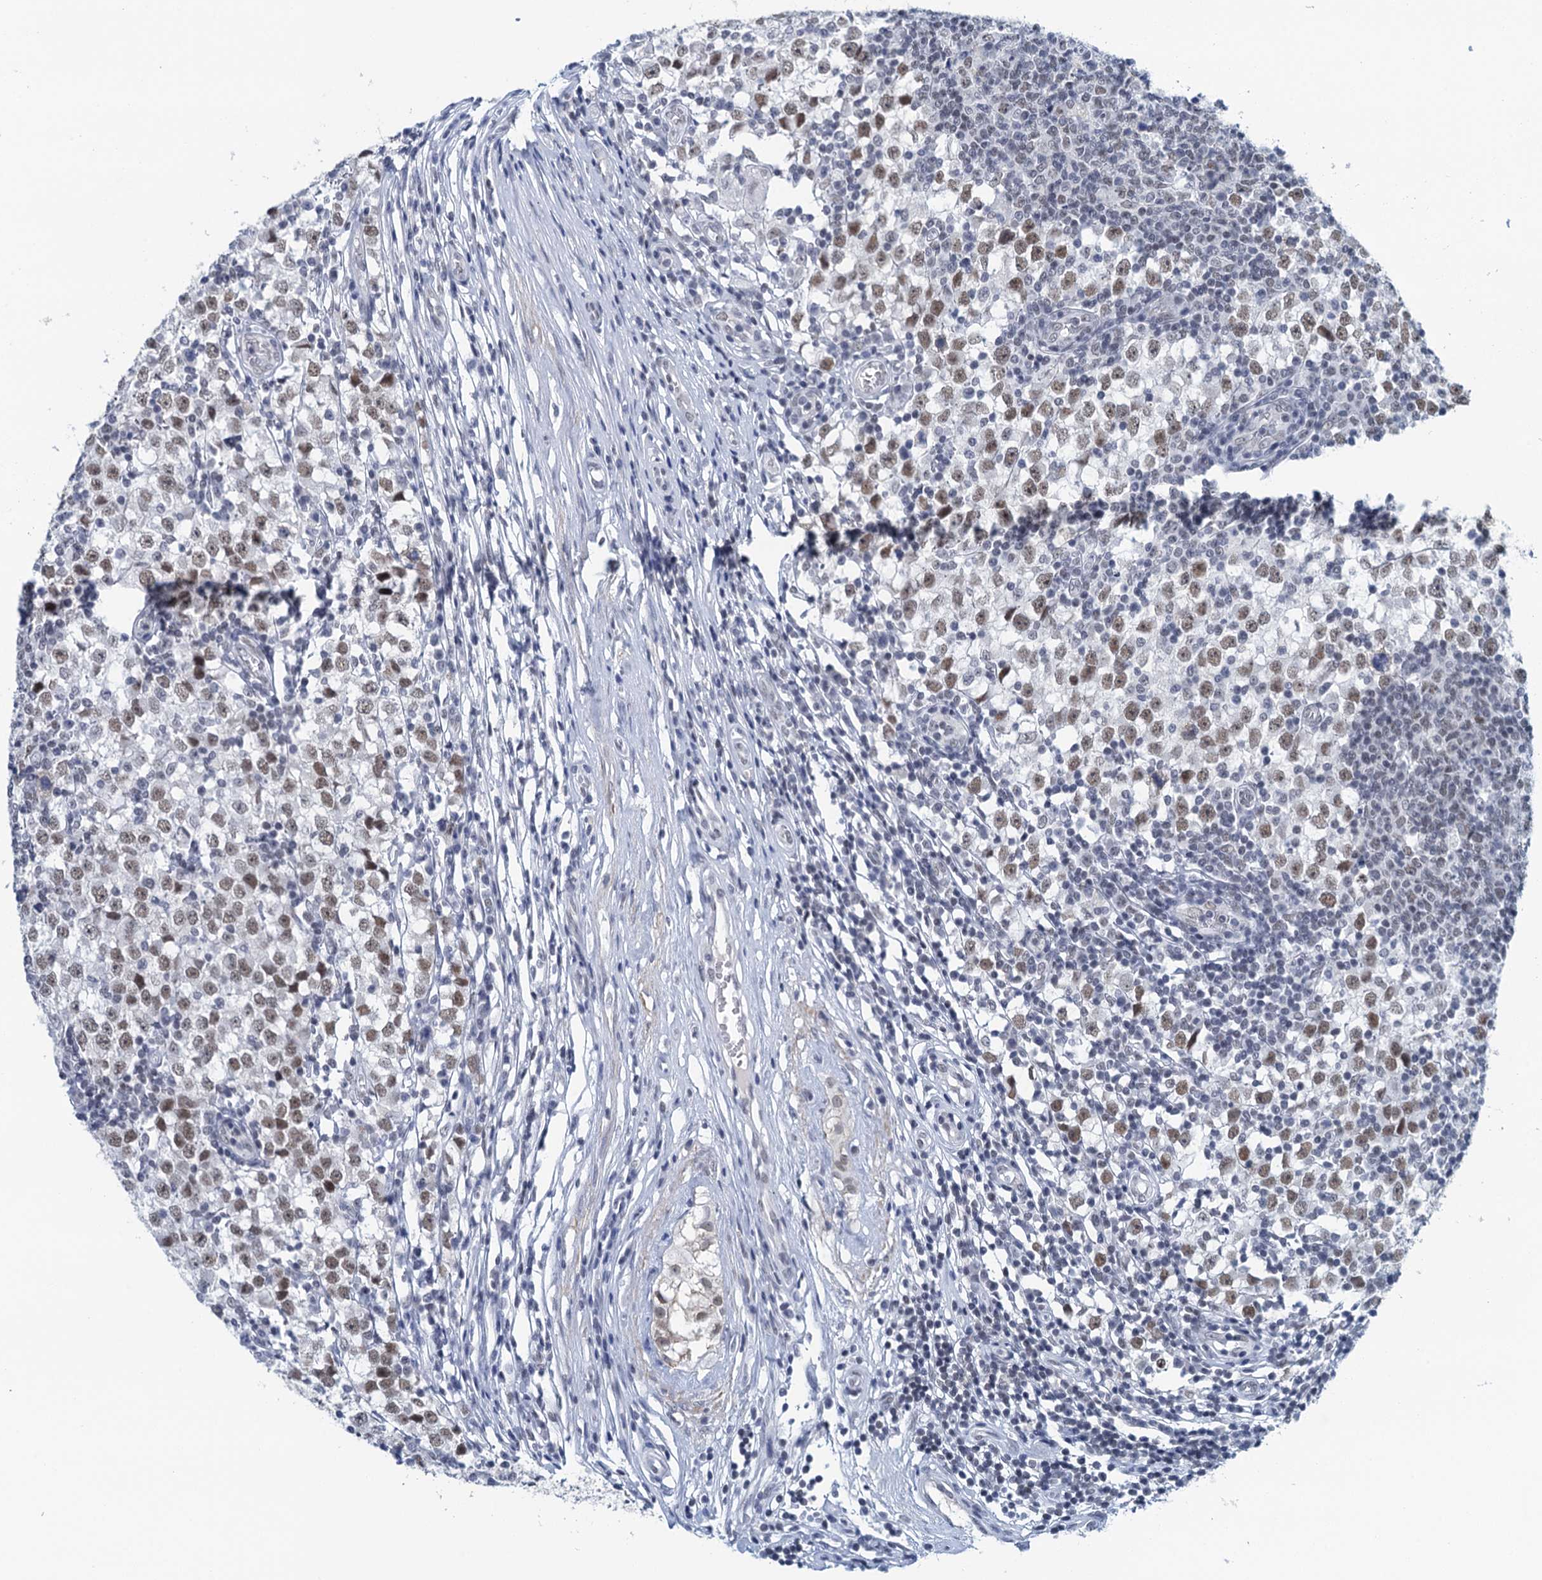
{"staining": {"intensity": "moderate", "quantity": ">75%", "location": "nuclear"}, "tissue": "testis cancer", "cell_type": "Tumor cells", "image_type": "cancer", "snomed": [{"axis": "morphology", "description": "Seminoma, NOS"}, {"axis": "topography", "description": "Testis"}], "caption": "IHC photomicrograph of human testis cancer (seminoma) stained for a protein (brown), which reveals medium levels of moderate nuclear positivity in about >75% of tumor cells.", "gene": "EPS8L1", "patient": {"sex": "male", "age": 65}}